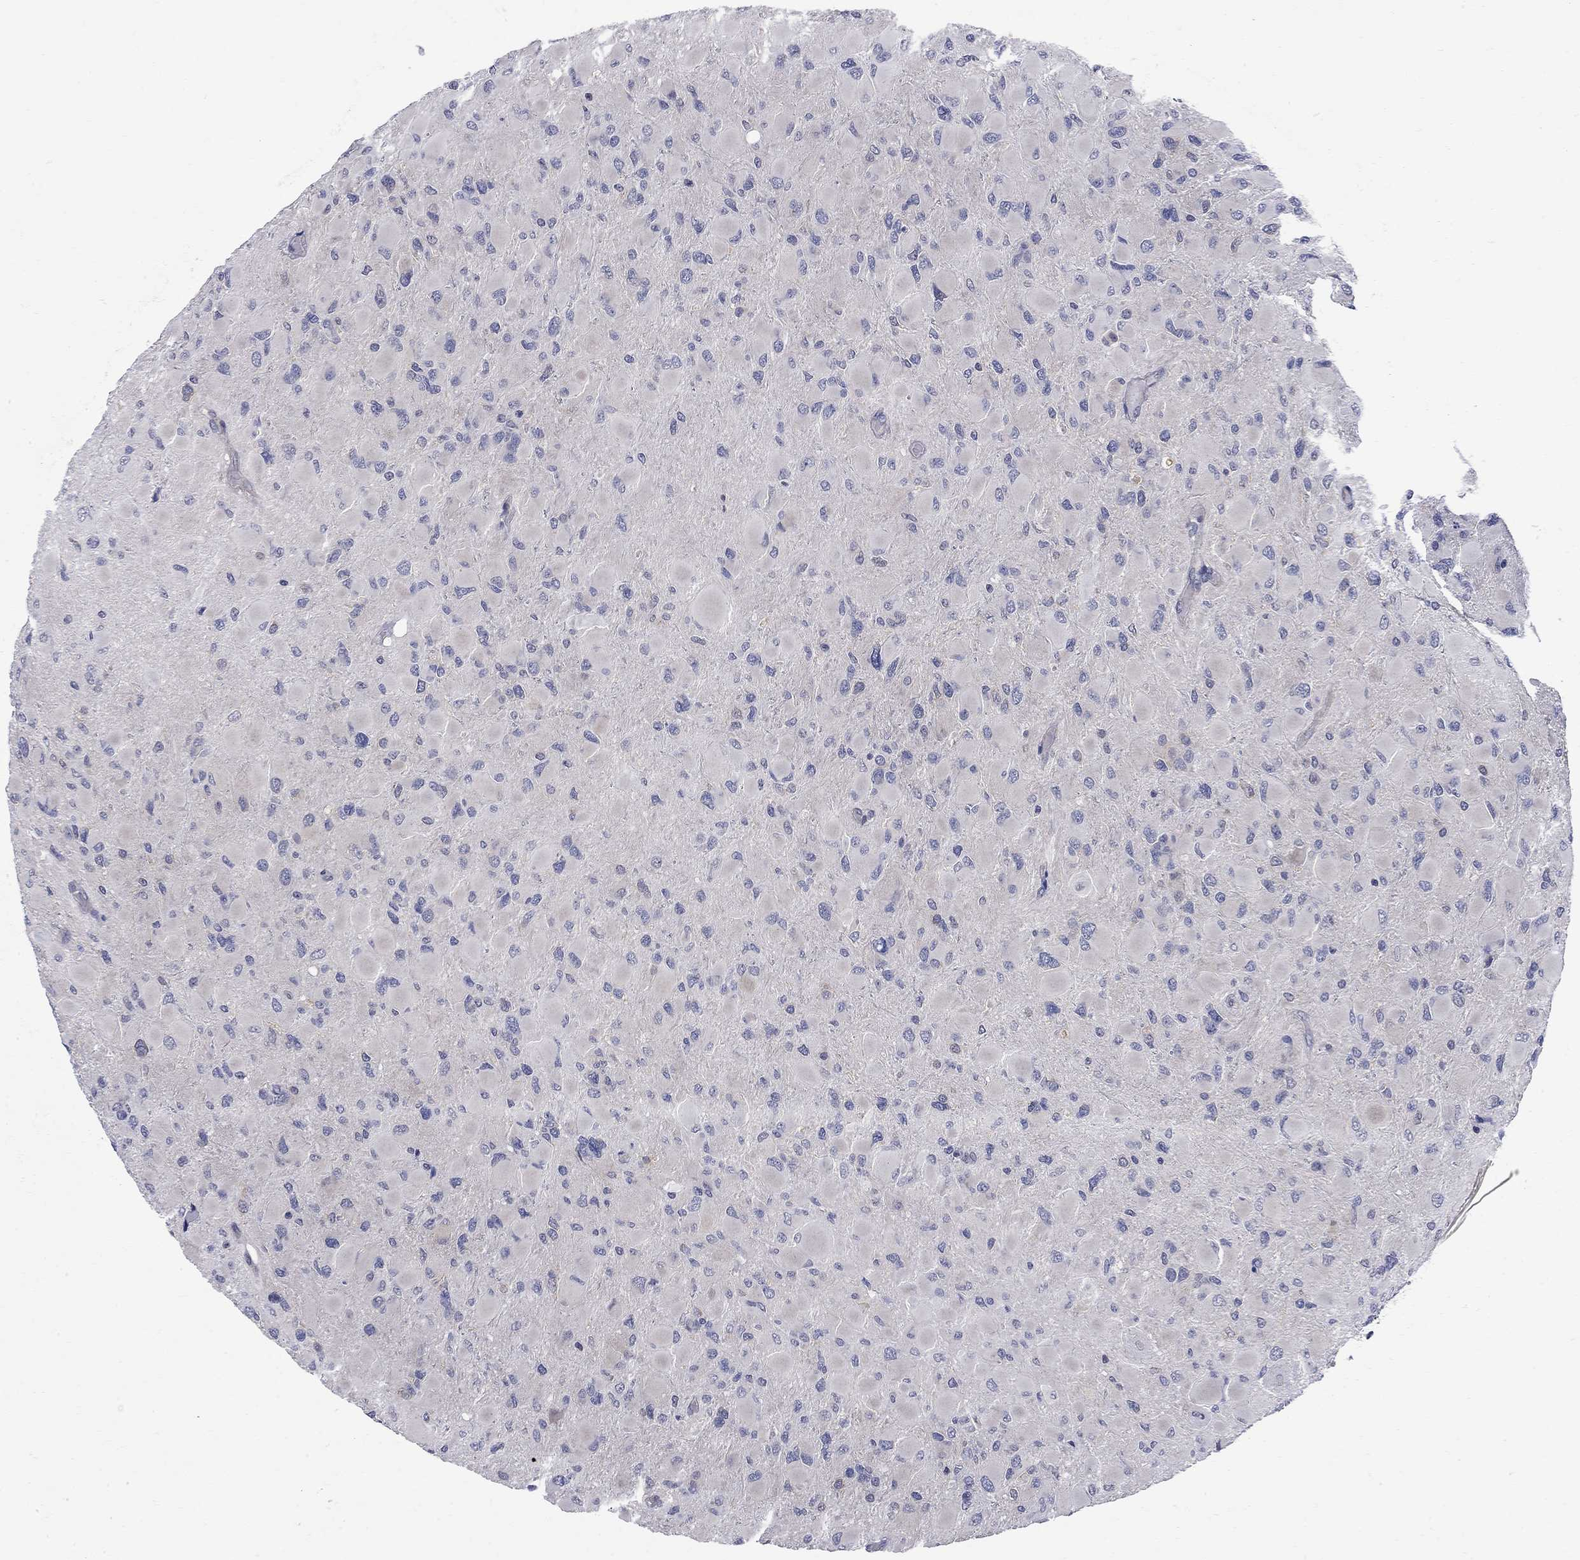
{"staining": {"intensity": "negative", "quantity": "none", "location": "none"}, "tissue": "glioma", "cell_type": "Tumor cells", "image_type": "cancer", "snomed": [{"axis": "morphology", "description": "Glioma, malignant, High grade"}, {"axis": "topography", "description": "Cerebral cortex"}], "caption": "Immunohistochemical staining of malignant glioma (high-grade) reveals no significant expression in tumor cells.", "gene": "GALNT8", "patient": {"sex": "female", "age": 36}}